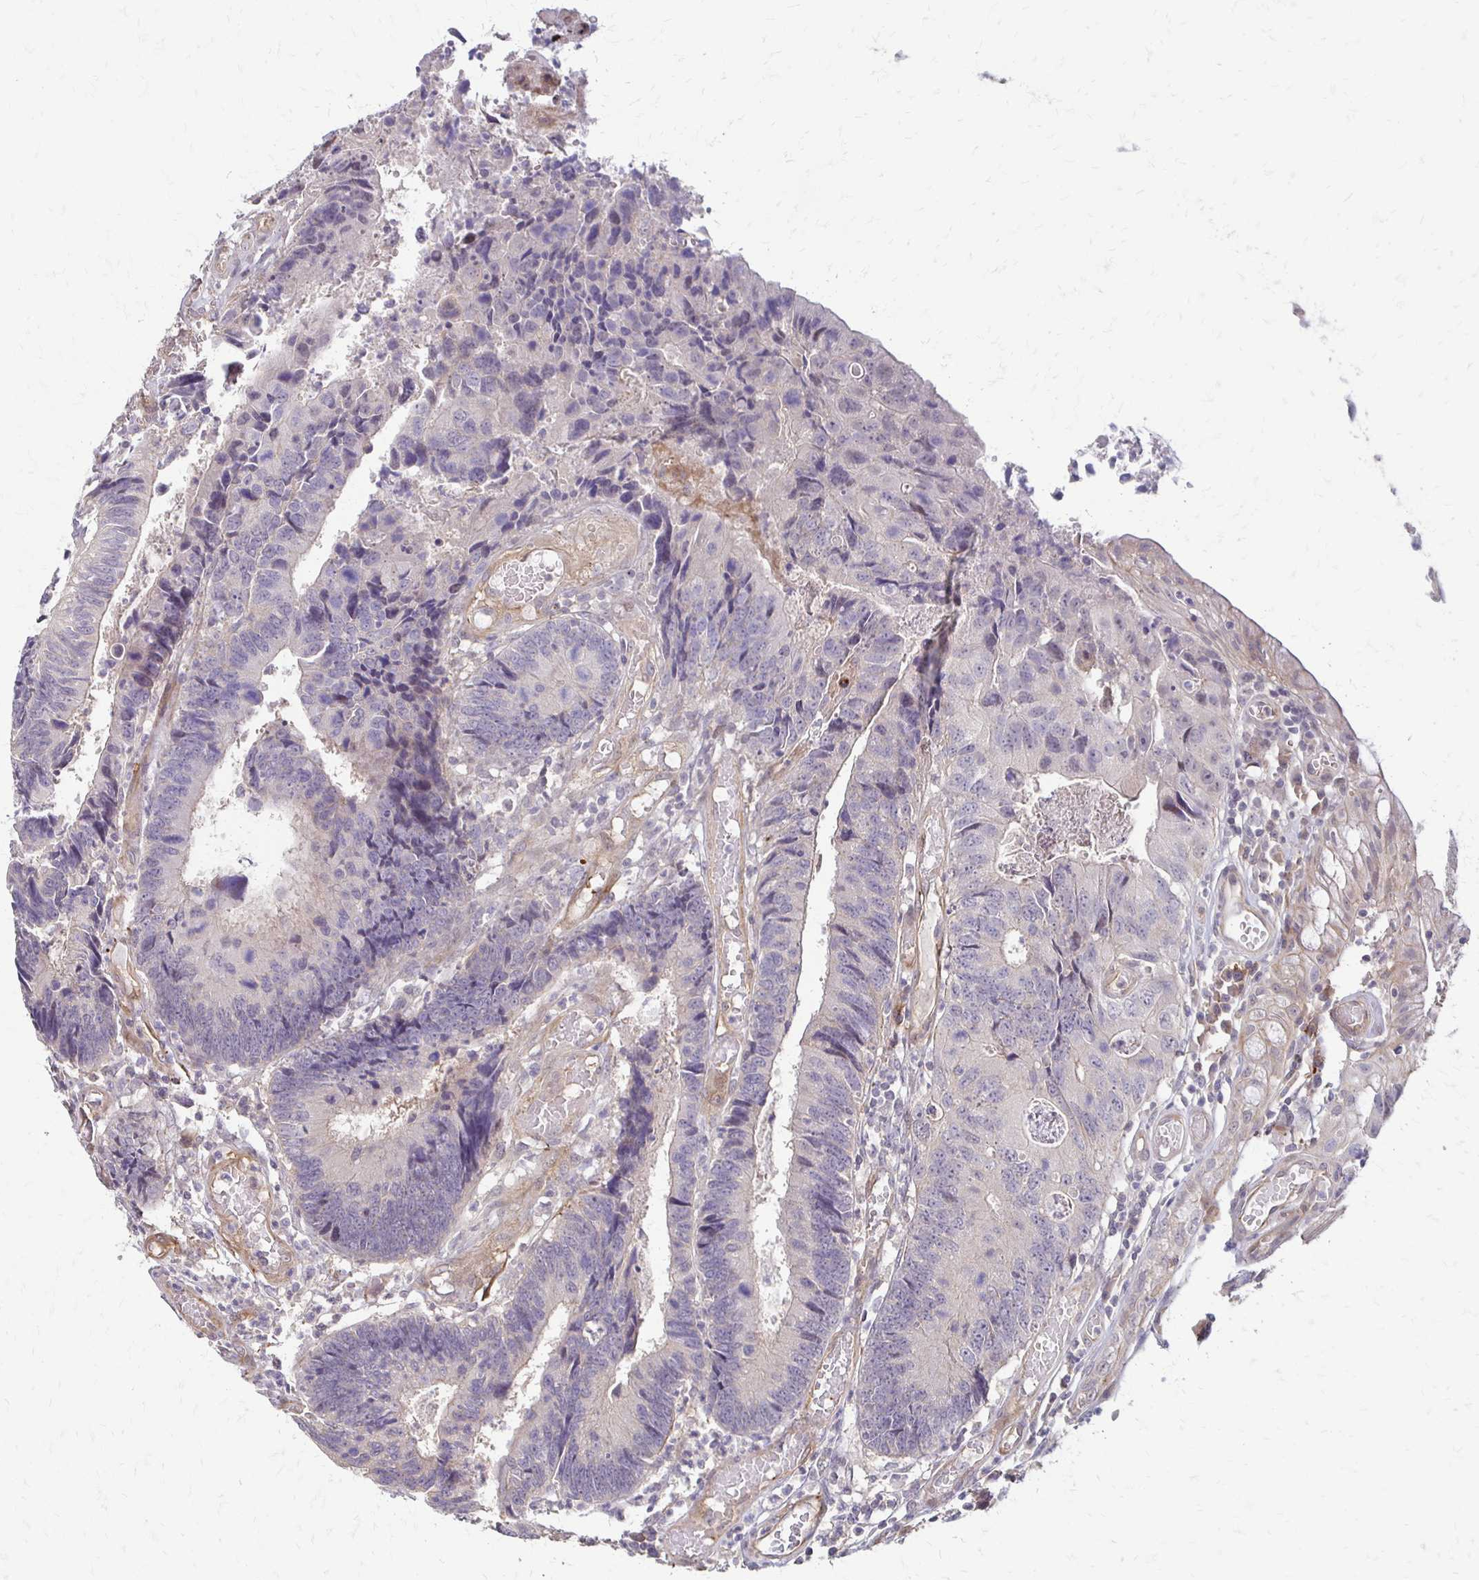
{"staining": {"intensity": "negative", "quantity": "none", "location": "none"}, "tissue": "colorectal cancer", "cell_type": "Tumor cells", "image_type": "cancer", "snomed": [{"axis": "morphology", "description": "Adenocarcinoma, NOS"}, {"axis": "topography", "description": "Colon"}], "caption": "This is an immunohistochemistry (IHC) micrograph of human adenocarcinoma (colorectal). There is no staining in tumor cells.", "gene": "CFL2", "patient": {"sex": "female", "age": 67}}